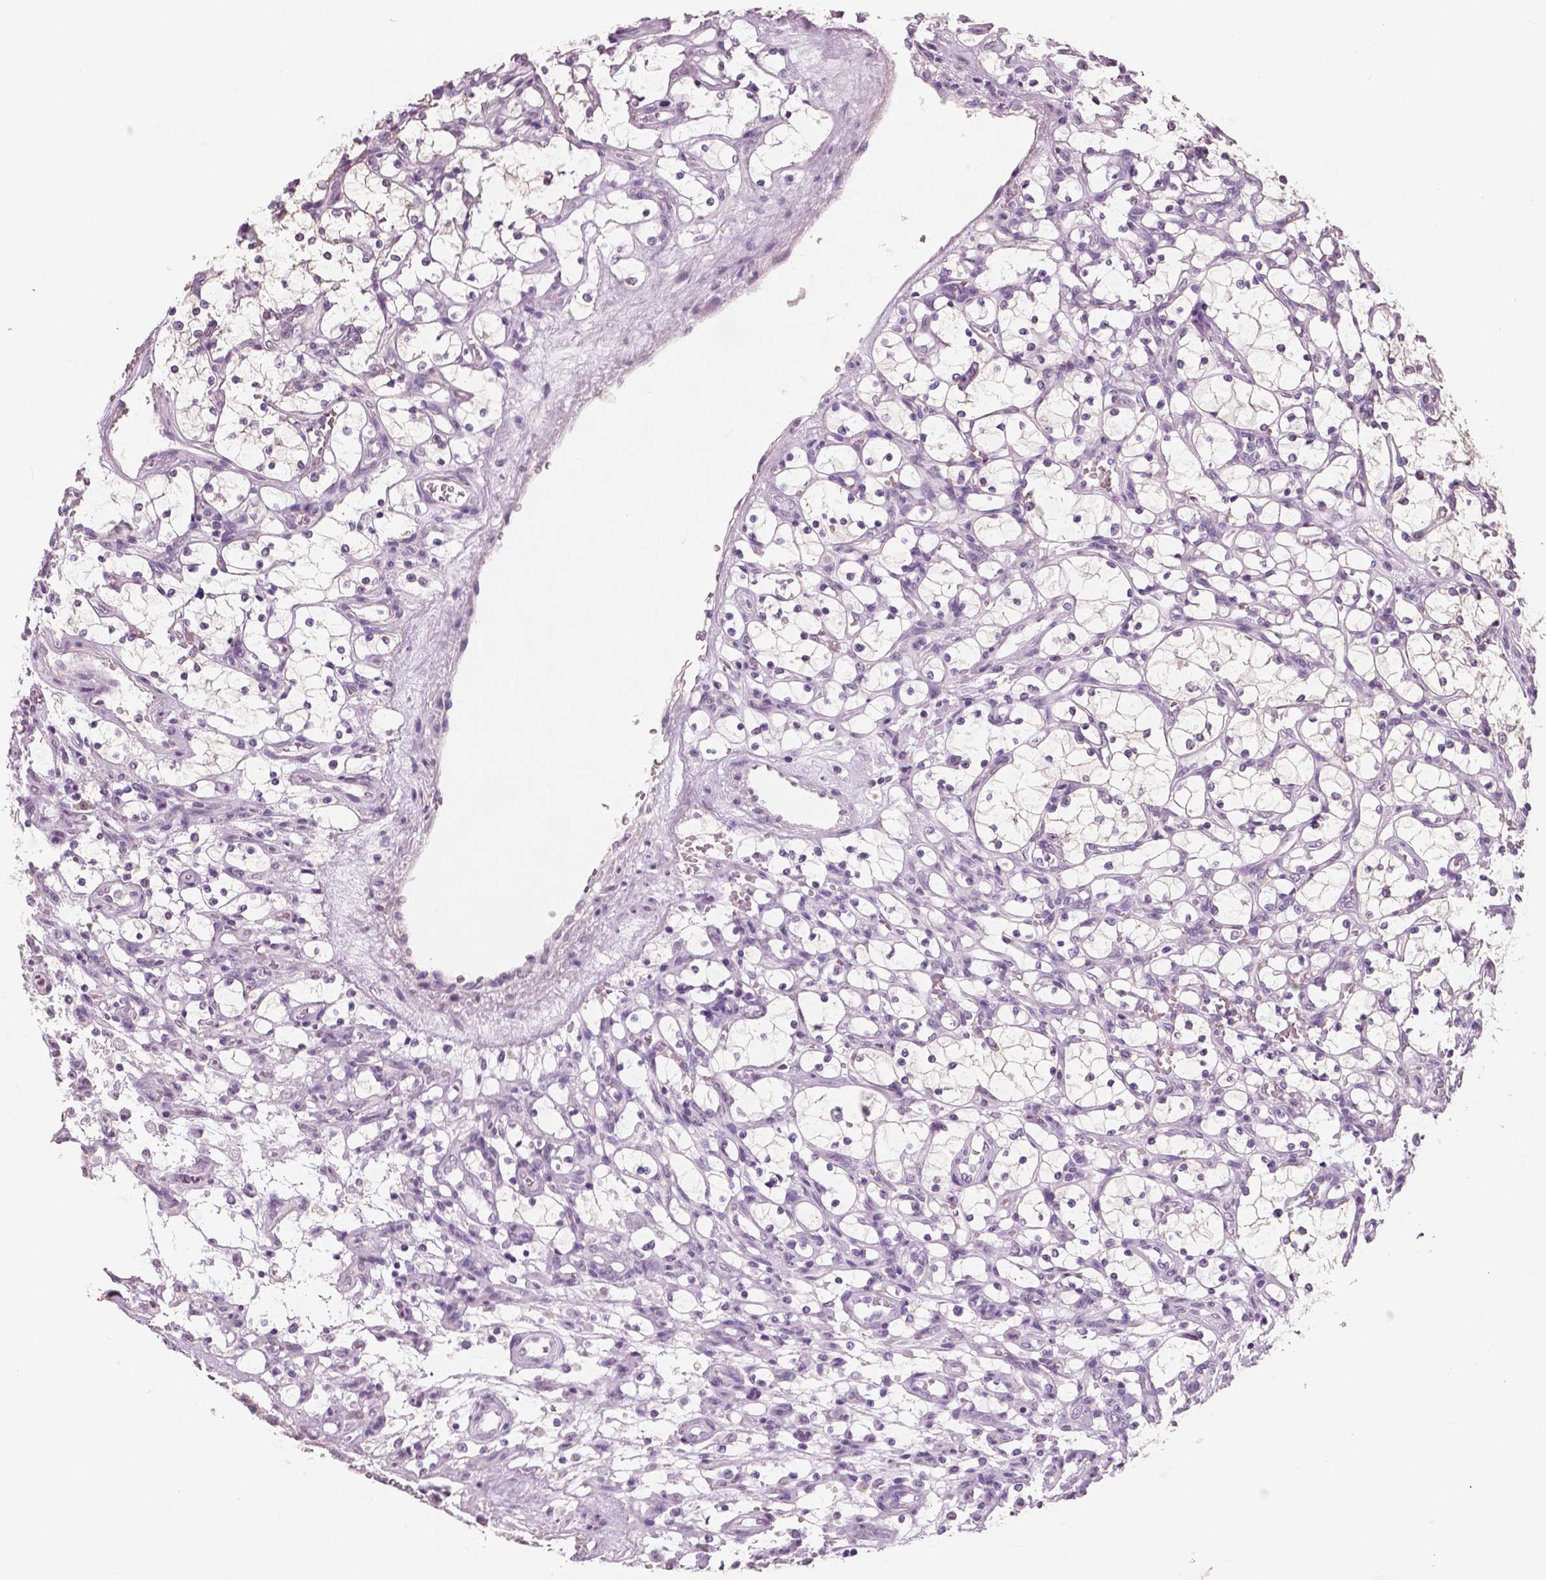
{"staining": {"intensity": "negative", "quantity": "none", "location": "none"}, "tissue": "renal cancer", "cell_type": "Tumor cells", "image_type": "cancer", "snomed": [{"axis": "morphology", "description": "Adenocarcinoma, NOS"}, {"axis": "topography", "description": "Kidney"}], "caption": "Immunohistochemistry histopathology image of human renal adenocarcinoma stained for a protein (brown), which demonstrates no positivity in tumor cells. Brightfield microscopy of IHC stained with DAB (3,3'-diaminobenzidine) (brown) and hematoxylin (blue), captured at high magnification.", "gene": "NECAB1", "patient": {"sex": "female", "age": 69}}